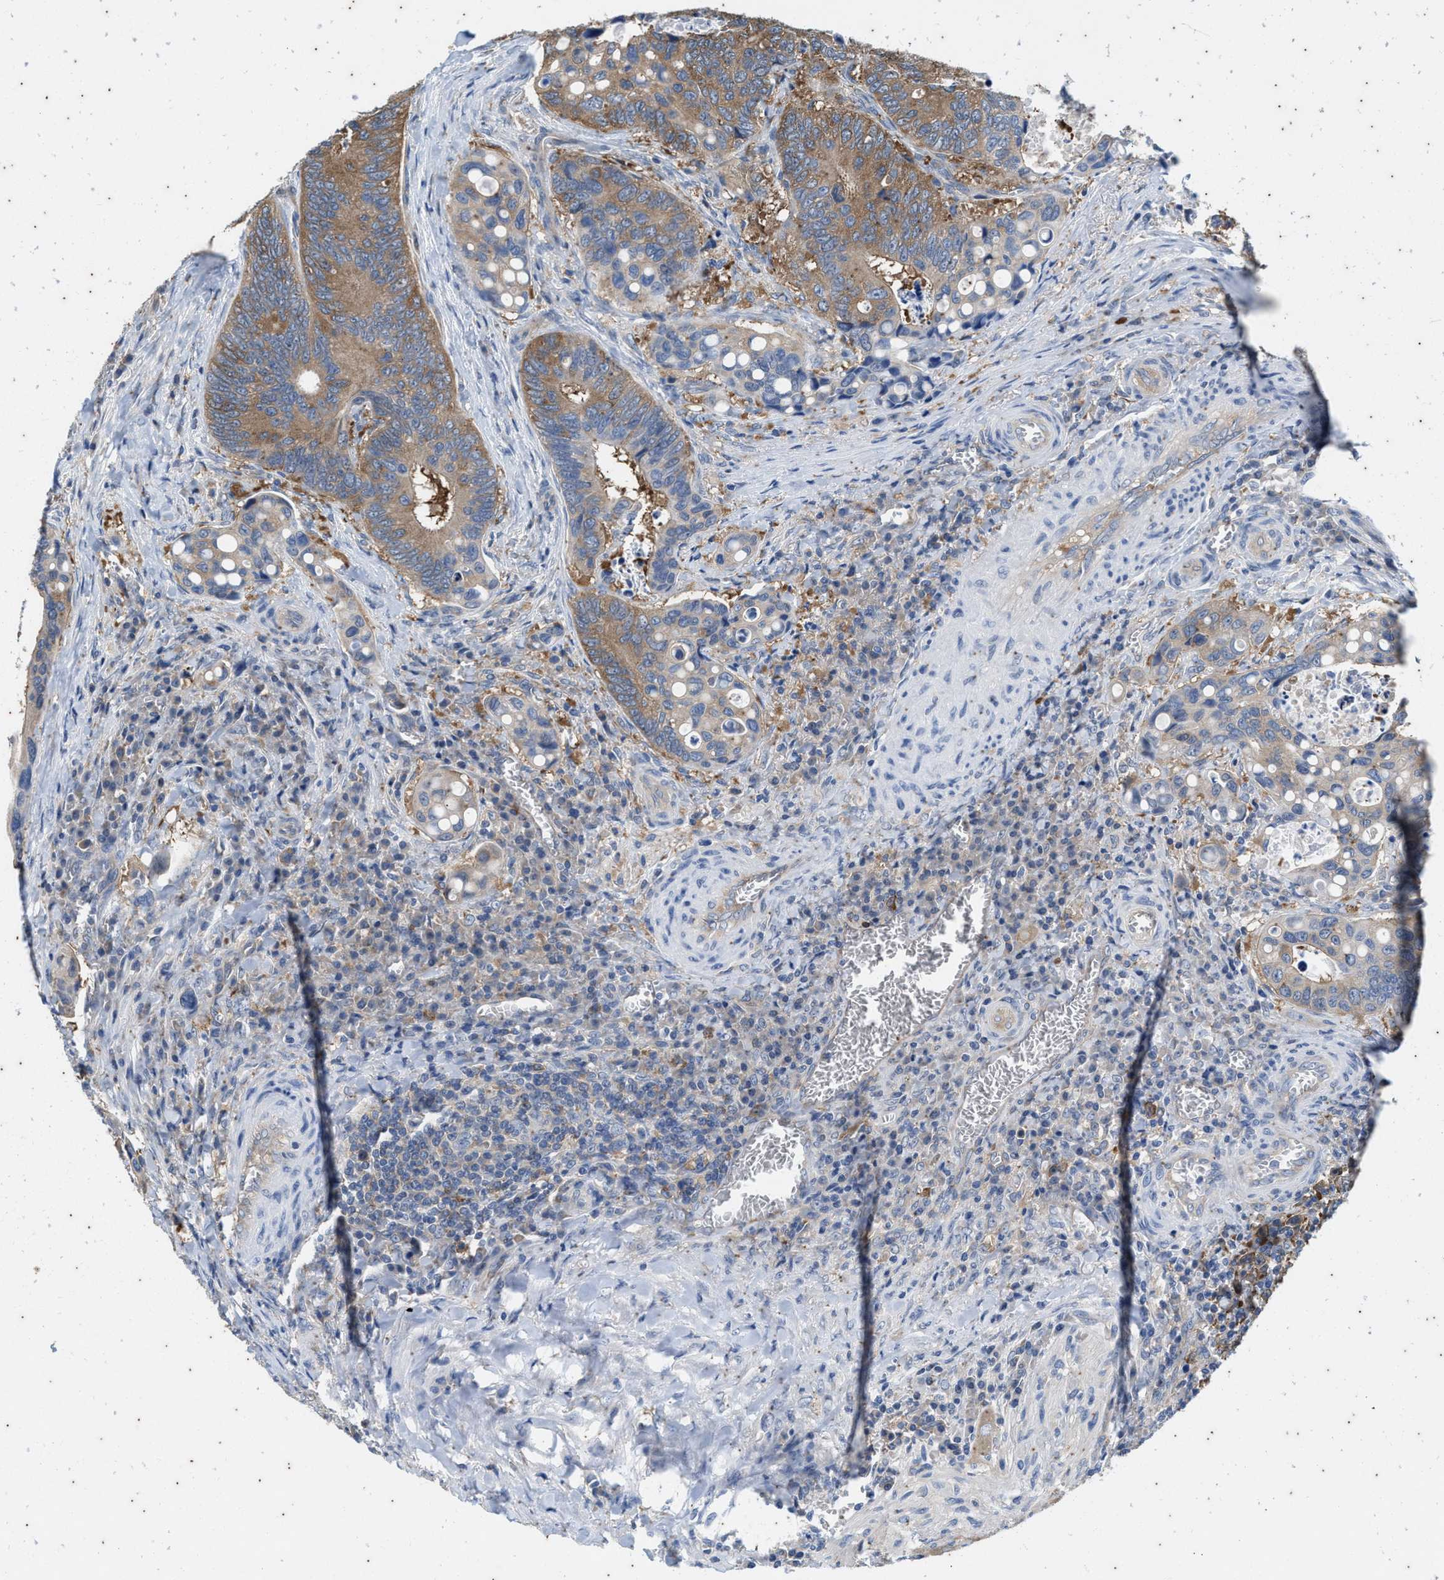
{"staining": {"intensity": "moderate", "quantity": ">75%", "location": "cytoplasmic/membranous"}, "tissue": "colorectal cancer", "cell_type": "Tumor cells", "image_type": "cancer", "snomed": [{"axis": "morphology", "description": "Inflammation, NOS"}, {"axis": "morphology", "description": "Adenocarcinoma, NOS"}, {"axis": "topography", "description": "Colon"}], "caption": "The photomicrograph exhibits a brown stain indicating the presence of a protein in the cytoplasmic/membranous of tumor cells in colorectal cancer.", "gene": "COX19", "patient": {"sex": "male", "age": 72}}